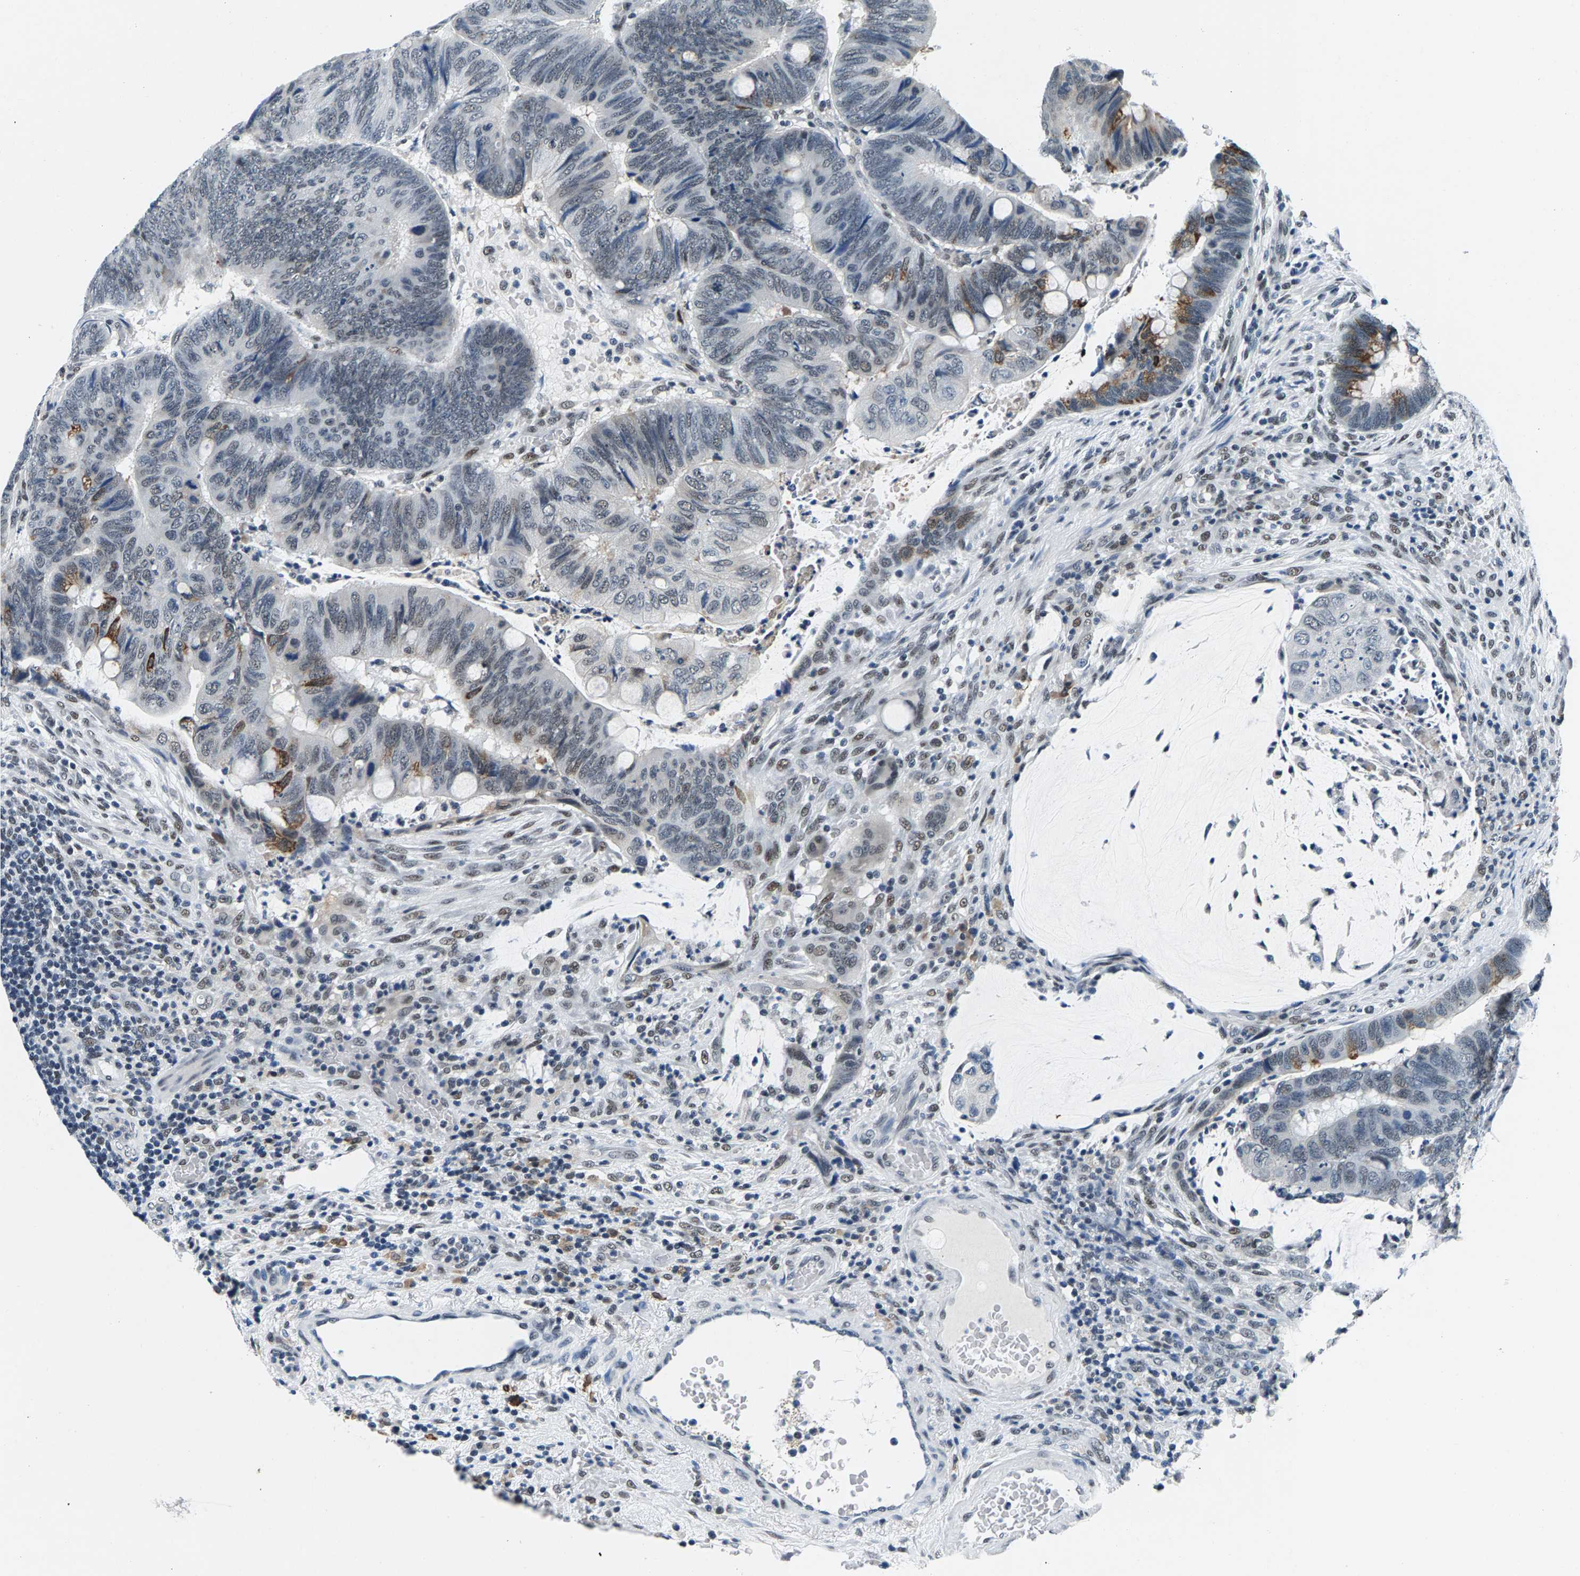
{"staining": {"intensity": "moderate", "quantity": "<25%", "location": "cytoplasmic/membranous"}, "tissue": "colorectal cancer", "cell_type": "Tumor cells", "image_type": "cancer", "snomed": [{"axis": "morphology", "description": "Normal tissue, NOS"}, {"axis": "morphology", "description": "Adenocarcinoma, NOS"}, {"axis": "topography", "description": "Rectum"}, {"axis": "topography", "description": "Peripheral nerve tissue"}], "caption": "The immunohistochemical stain labels moderate cytoplasmic/membranous positivity in tumor cells of colorectal cancer (adenocarcinoma) tissue. (brown staining indicates protein expression, while blue staining denotes nuclei).", "gene": "ATF2", "patient": {"sex": "male", "age": 92}}